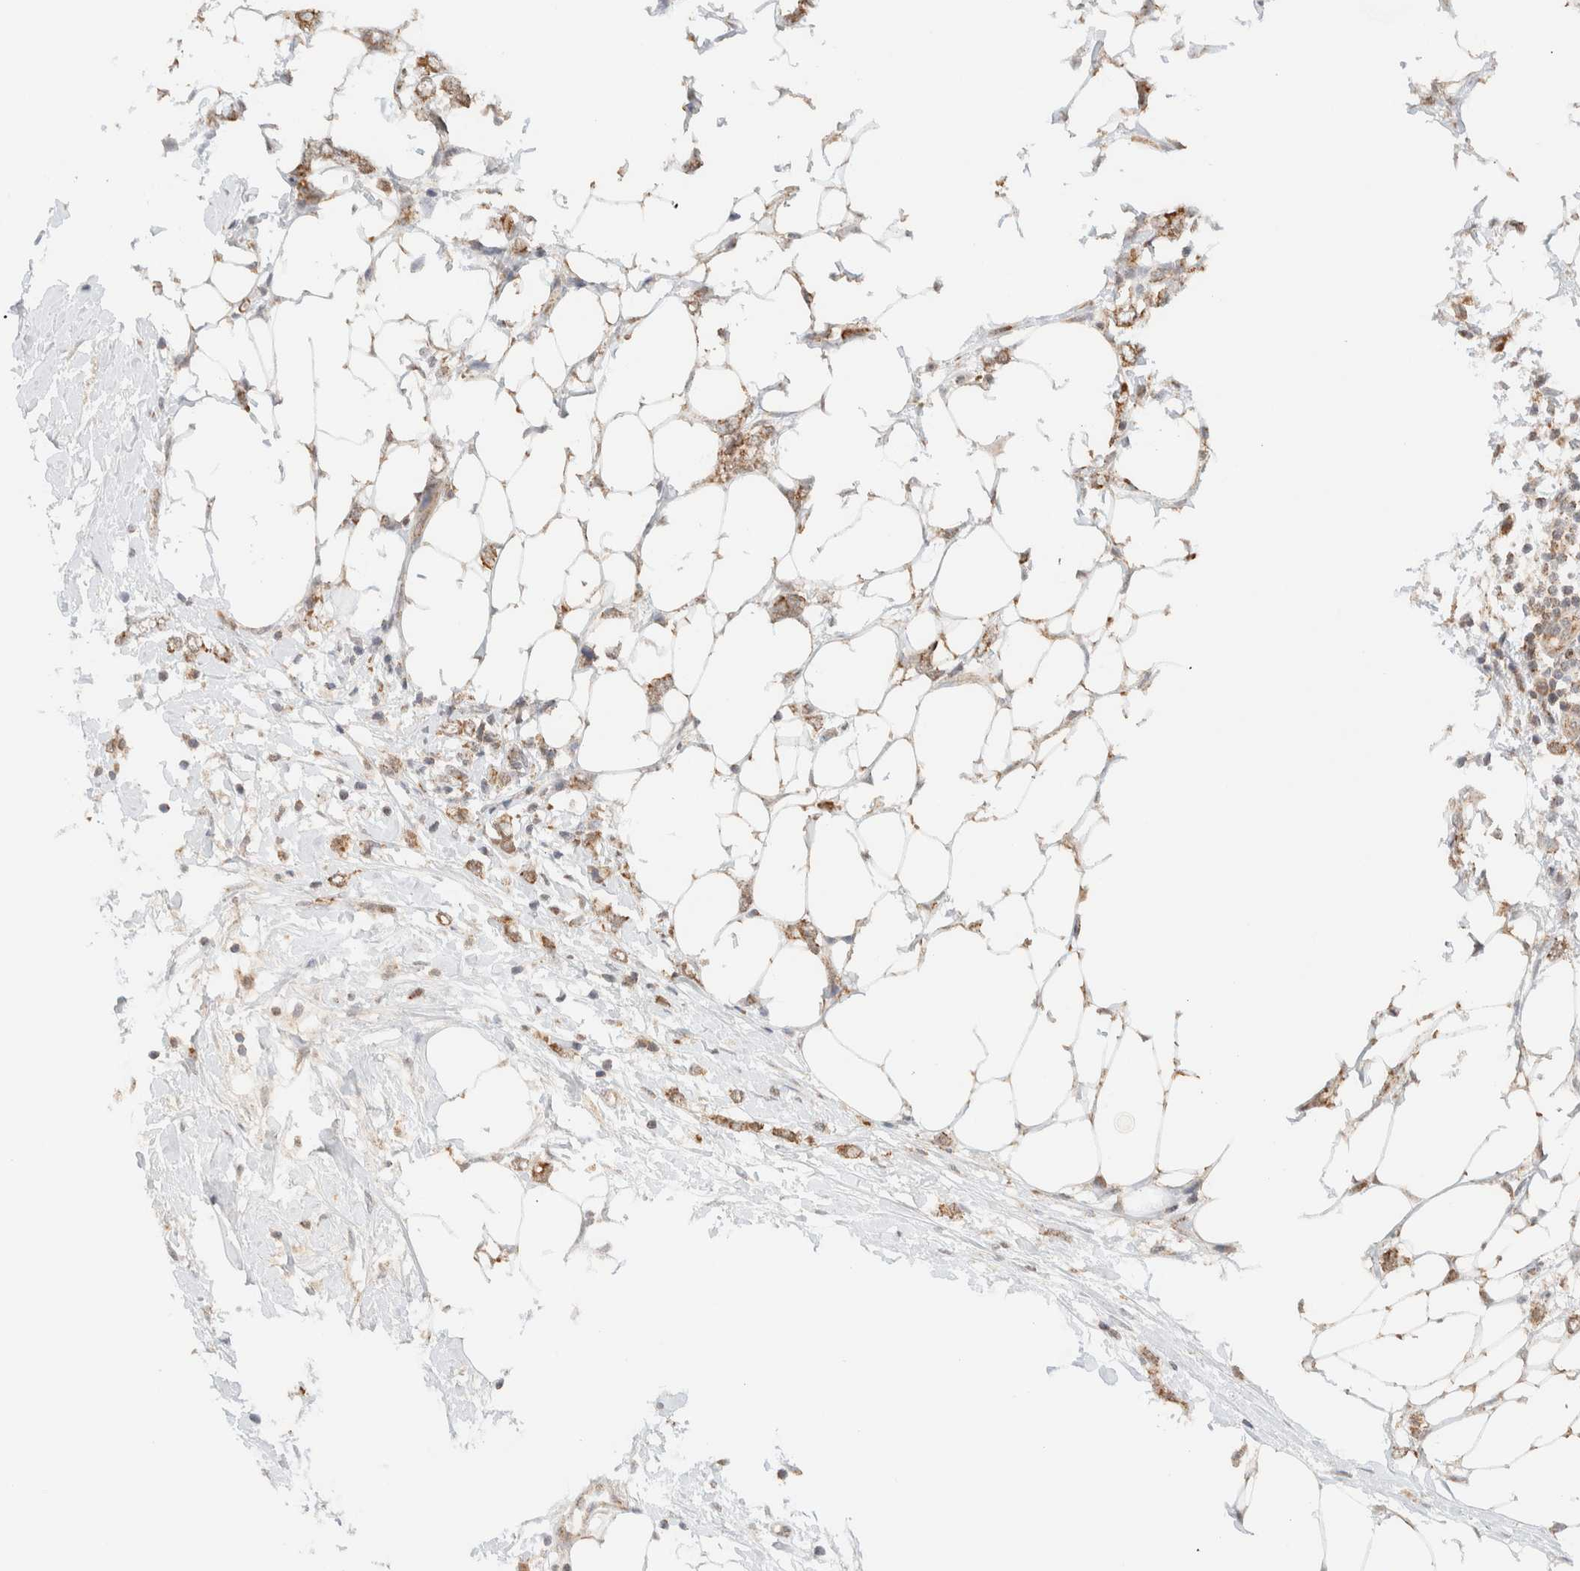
{"staining": {"intensity": "moderate", "quantity": ">75%", "location": "cytoplasmic/membranous"}, "tissue": "breast cancer", "cell_type": "Tumor cells", "image_type": "cancer", "snomed": [{"axis": "morphology", "description": "Normal tissue, NOS"}, {"axis": "morphology", "description": "Lobular carcinoma"}, {"axis": "topography", "description": "Breast"}], "caption": "The image reveals staining of breast cancer (lobular carcinoma), revealing moderate cytoplasmic/membranous protein positivity (brown color) within tumor cells. The staining was performed using DAB, with brown indicating positive protein expression. Nuclei are stained blue with hematoxylin.", "gene": "MRPL41", "patient": {"sex": "female", "age": 47}}